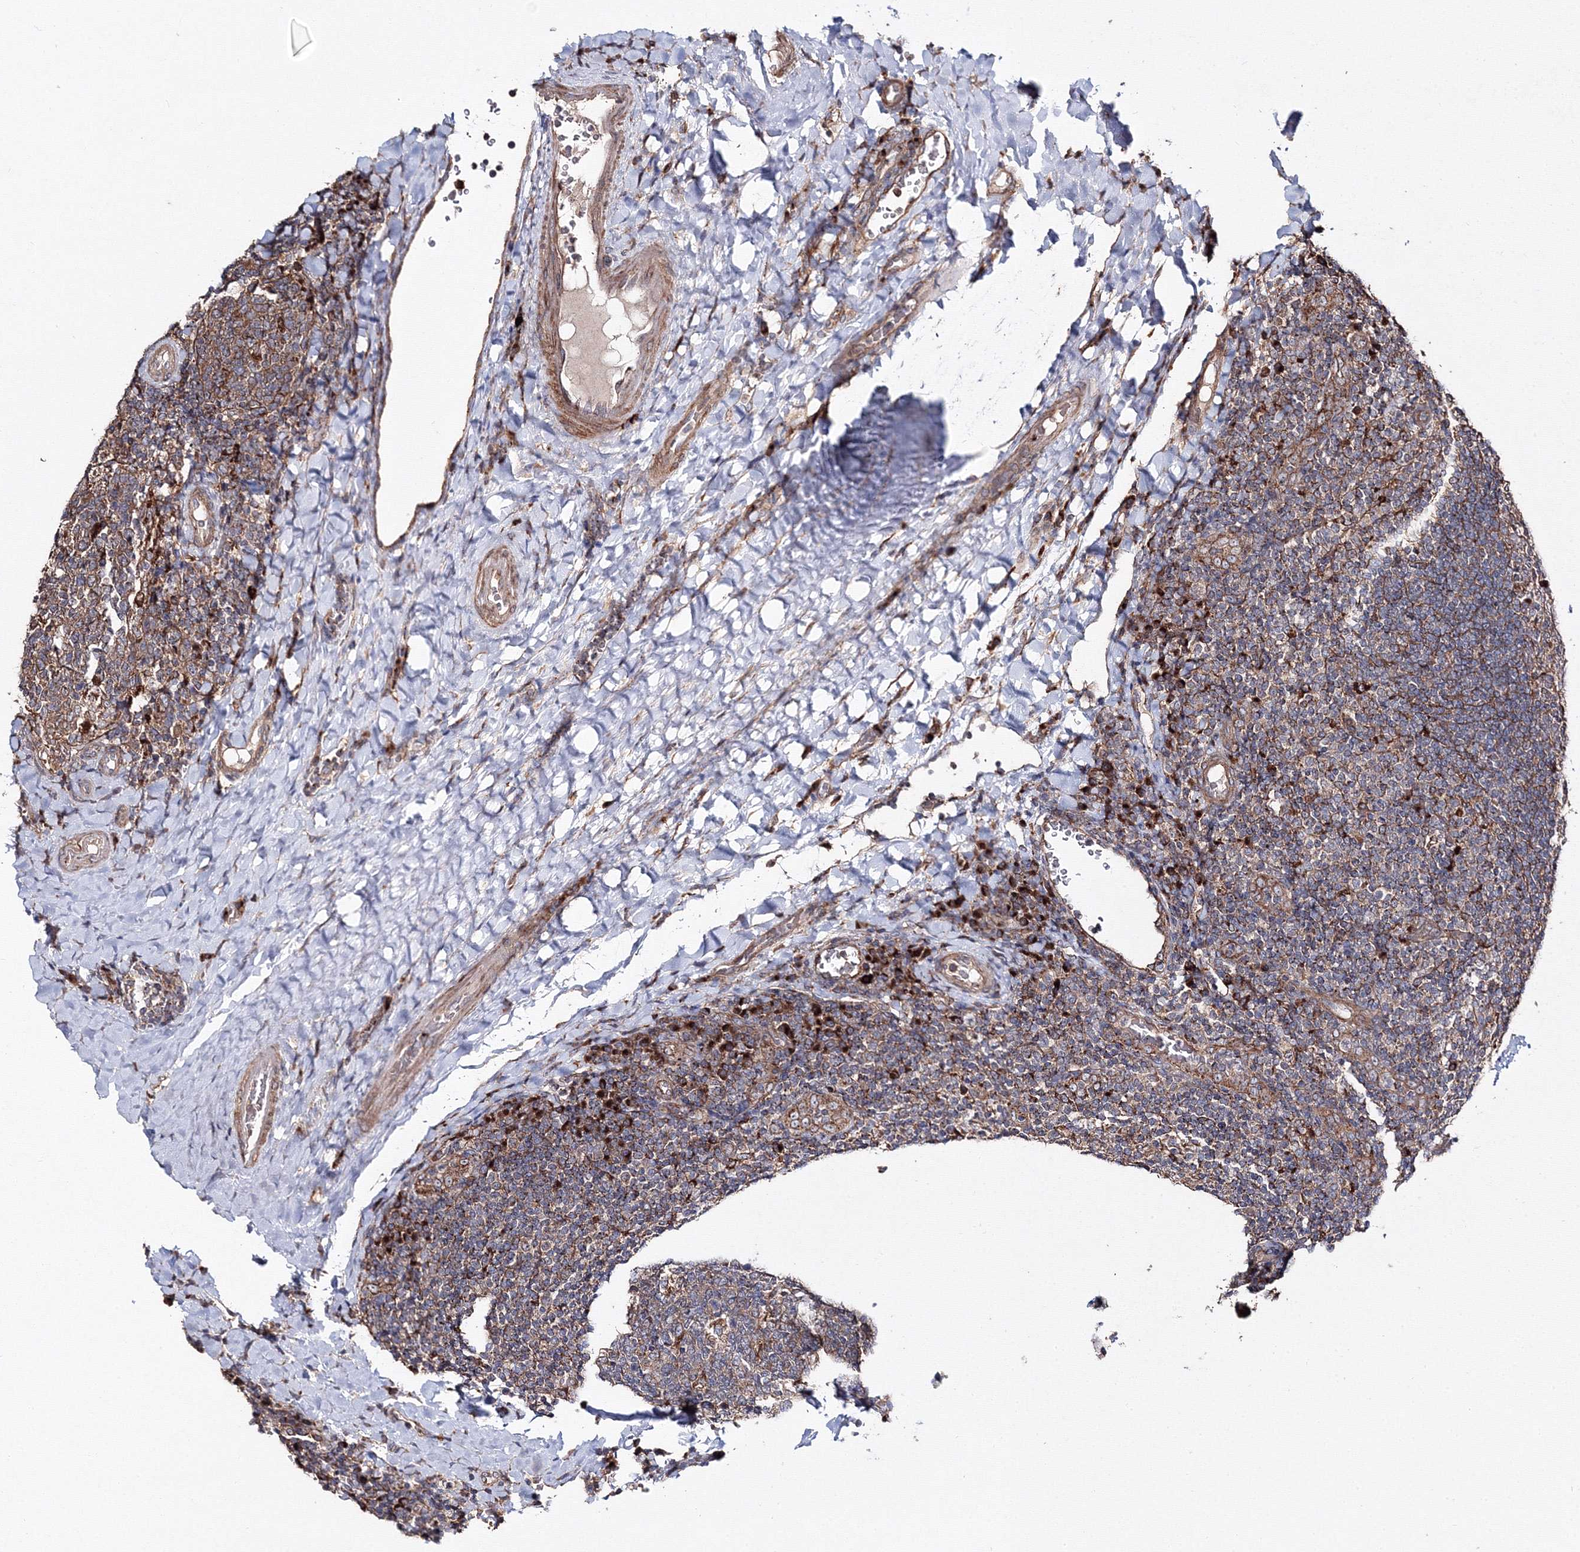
{"staining": {"intensity": "weak", "quantity": ">75%", "location": "cytoplasmic/membranous"}, "tissue": "tonsil", "cell_type": "Germinal center cells", "image_type": "normal", "snomed": [{"axis": "morphology", "description": "Normal tissue, NOS"}, {"axis": "topography", "description": "Tonsil"}], "caption": "IHC (DAB (3,3'-diaminobenzidine)) staining of benign human tonsil demonstrates weak cytoplasmic/membranous protein staining in approximately >75% of germinal center cells.", "gene": "DDO", "patient": {"sex": "male", "age": 17}}